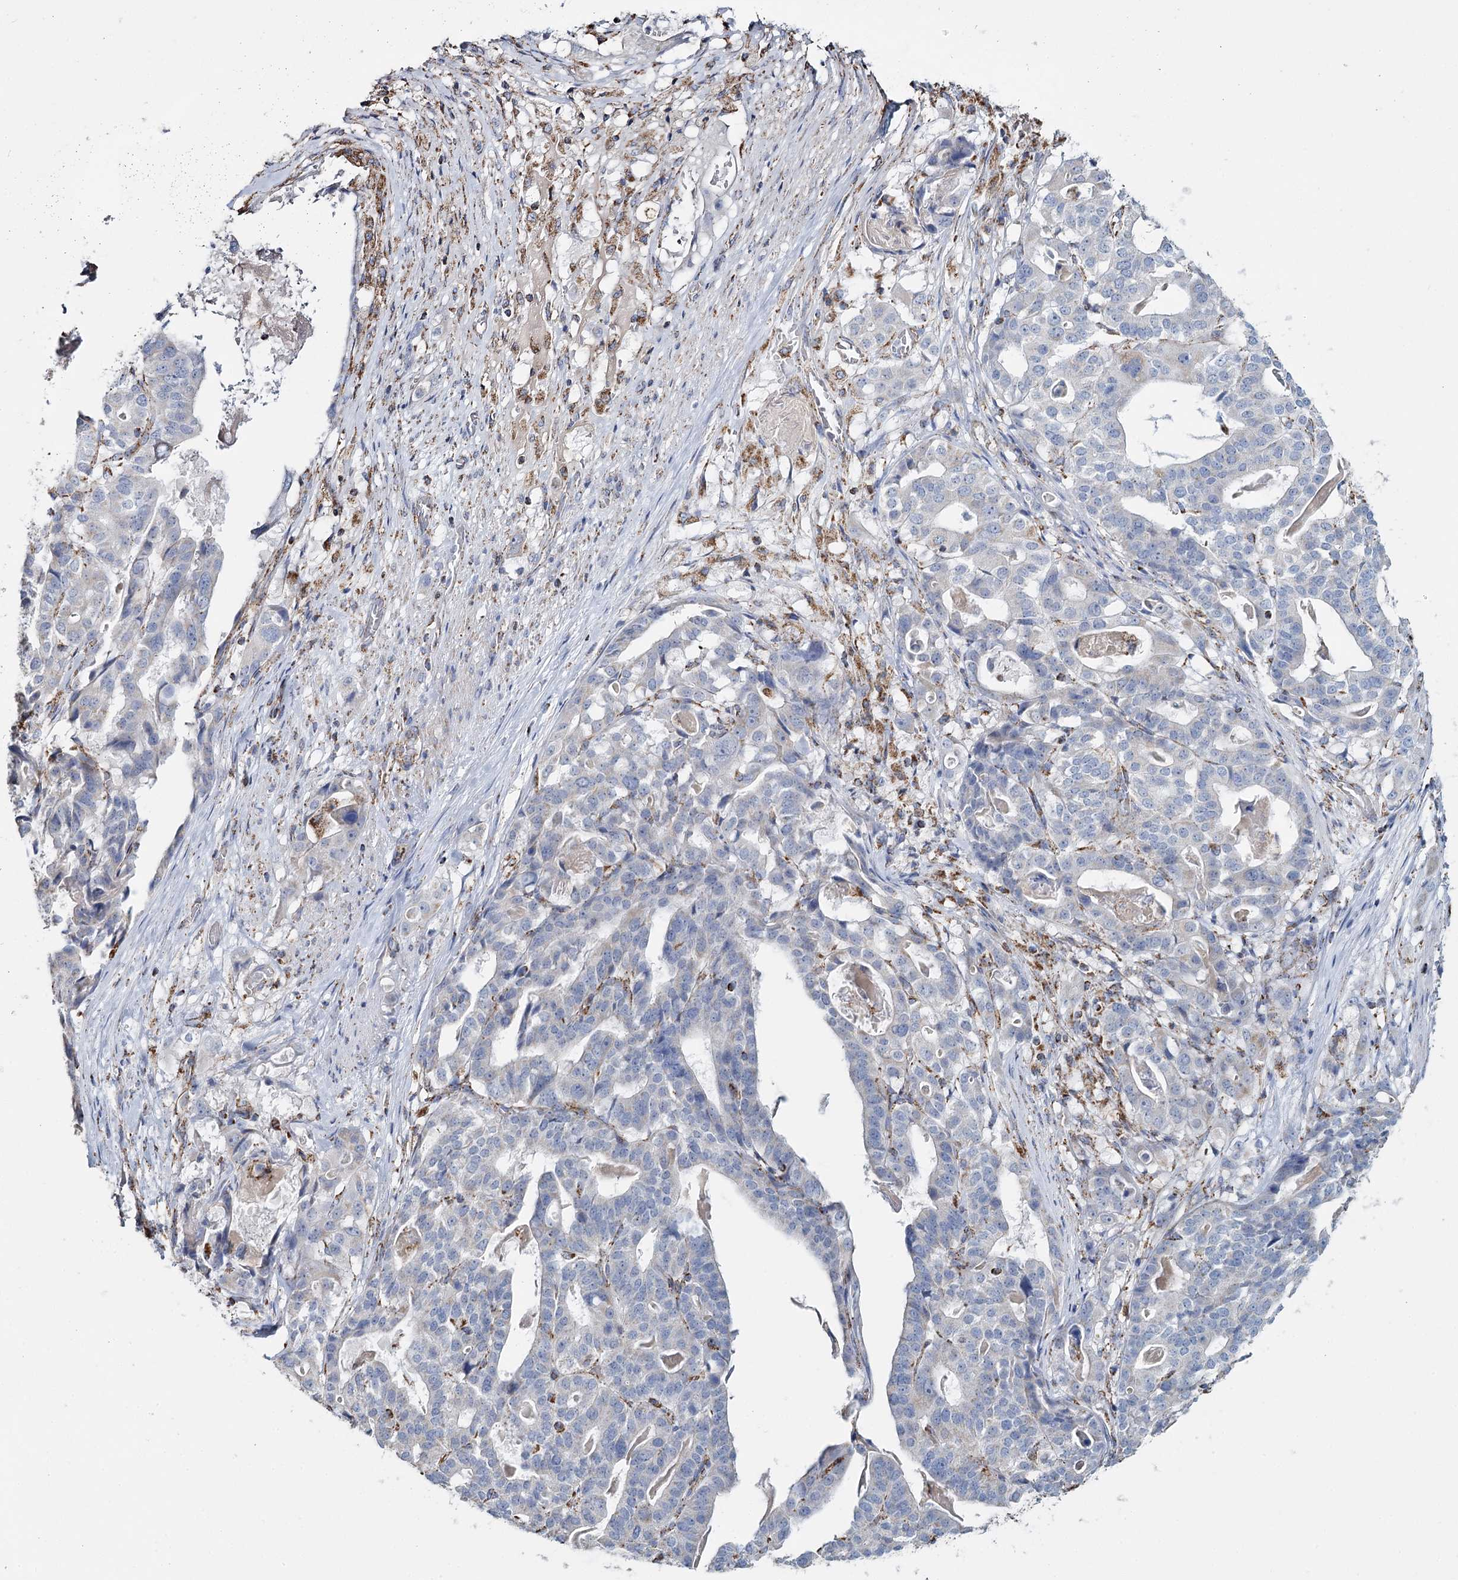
{"staining": {"intensity": "negative", "quantity": "none", "location": "none"}, "tissue": "stomach cancer", "cell_type": "Tumor cells", "image_type": "cancer", "snomed": [{"axis": "morphology", "description": "Adenocarcinoma, NOS"}, {"axis": "topography", "description": "Stomach"}], "caption": "The immunohistochemistry (IHC) image has no significant expression in tumor cells of stomach cancer (adenocarcinoma) tissue. (DAB IHC, high magnification).", "gene": "MRPL44", "patient": {"sex": "male", "age": 48}}